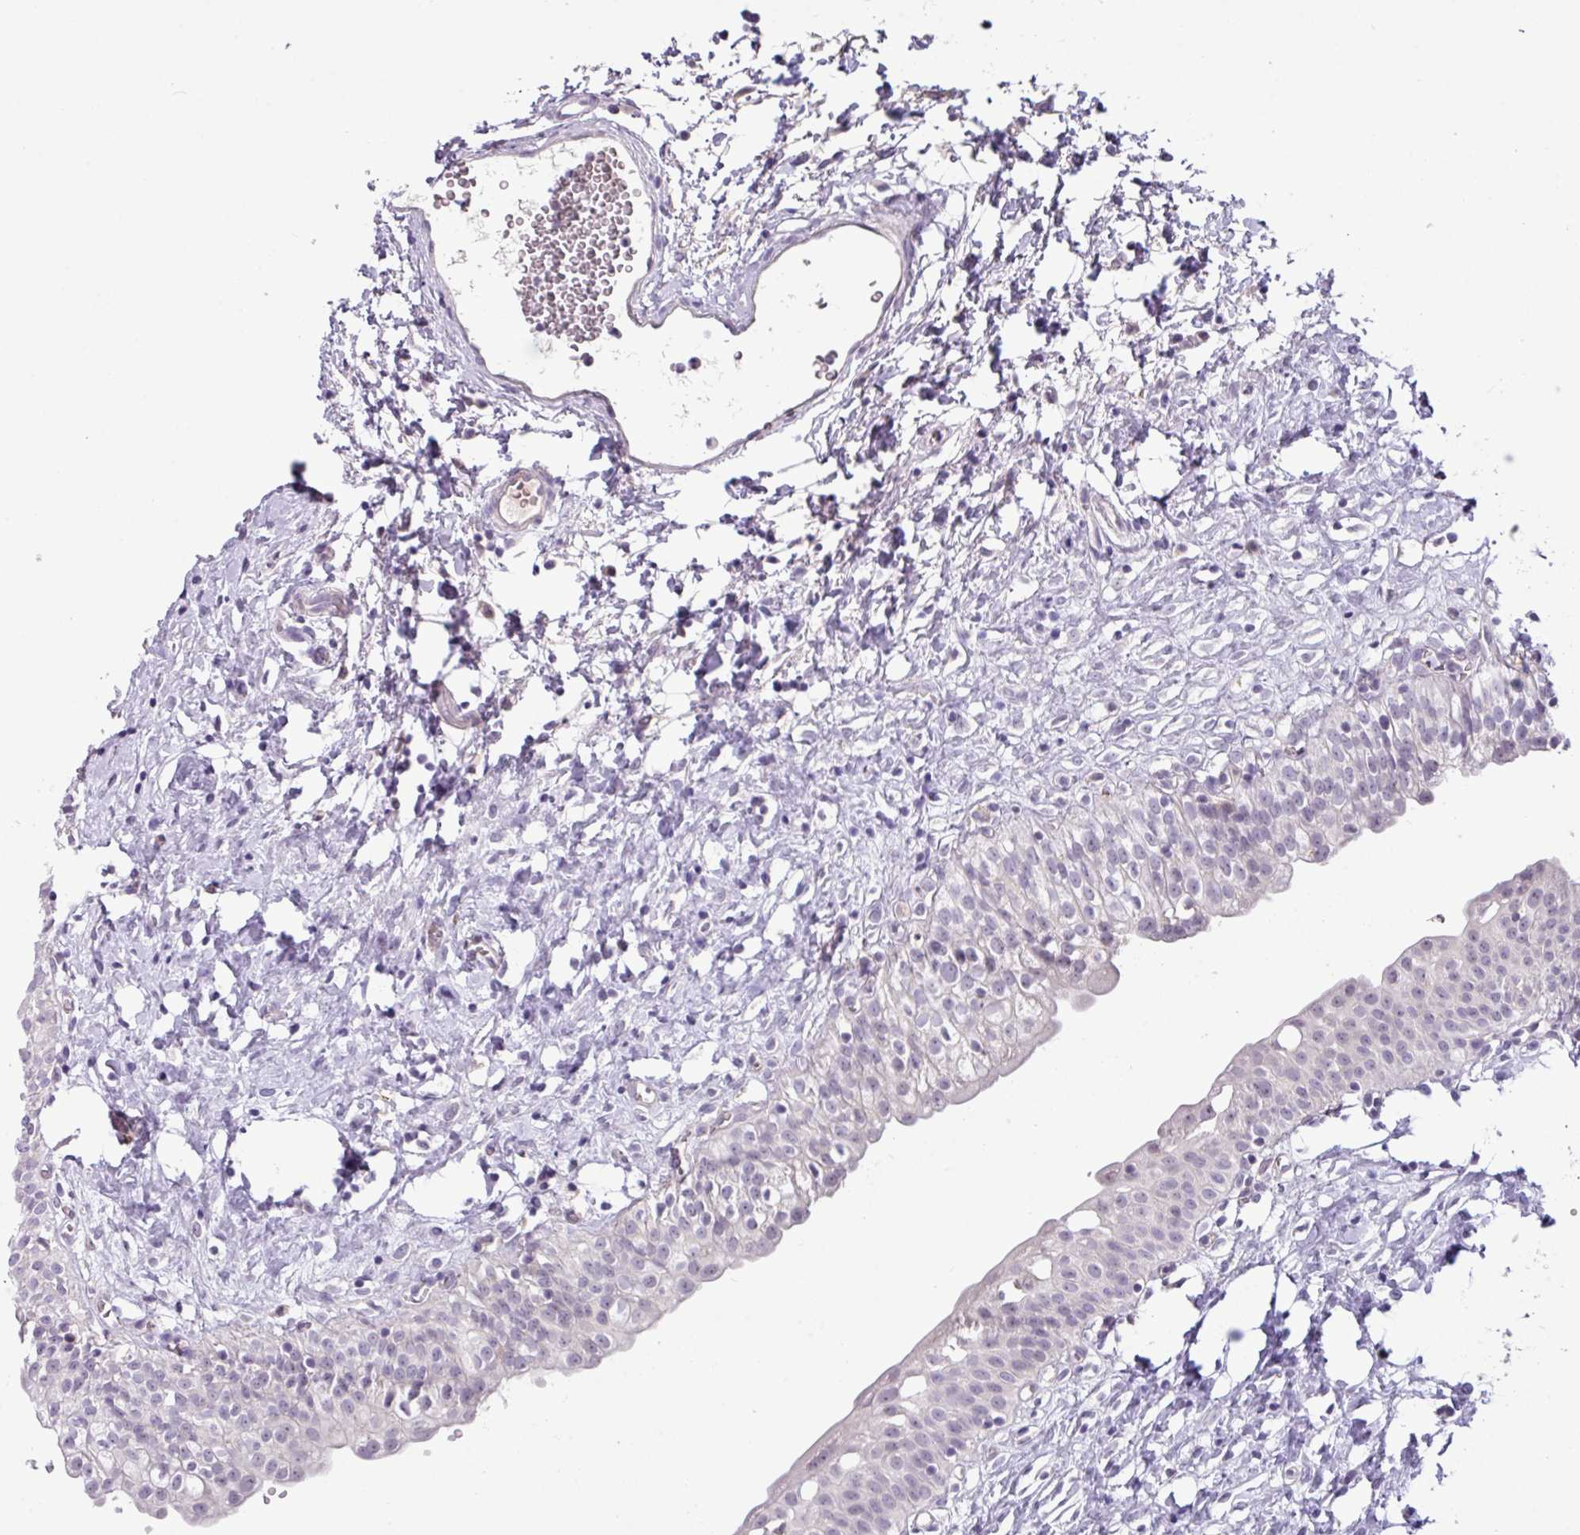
{"staining": {"intensity": "negative", "quantity": "none", "location": "none"}, "tissue": "urinary bladder", "cell_type": "Urothelial cells", "image_type": "normal", "snomed": [{"axis": "morphology", "description": "Normal tissue, NOS"}, {"axis": "topography", "description": "Urinary bladder"}], "caption": "IHC of normal human urinary bladder demonstrates no positivity in urothelial cells. (DAB immunohistochemistry (IHC) visualized using brightfield microscopy, high magnification).", "gene": "ZNF524", "patient": {"sex": "male", "age": 51}}